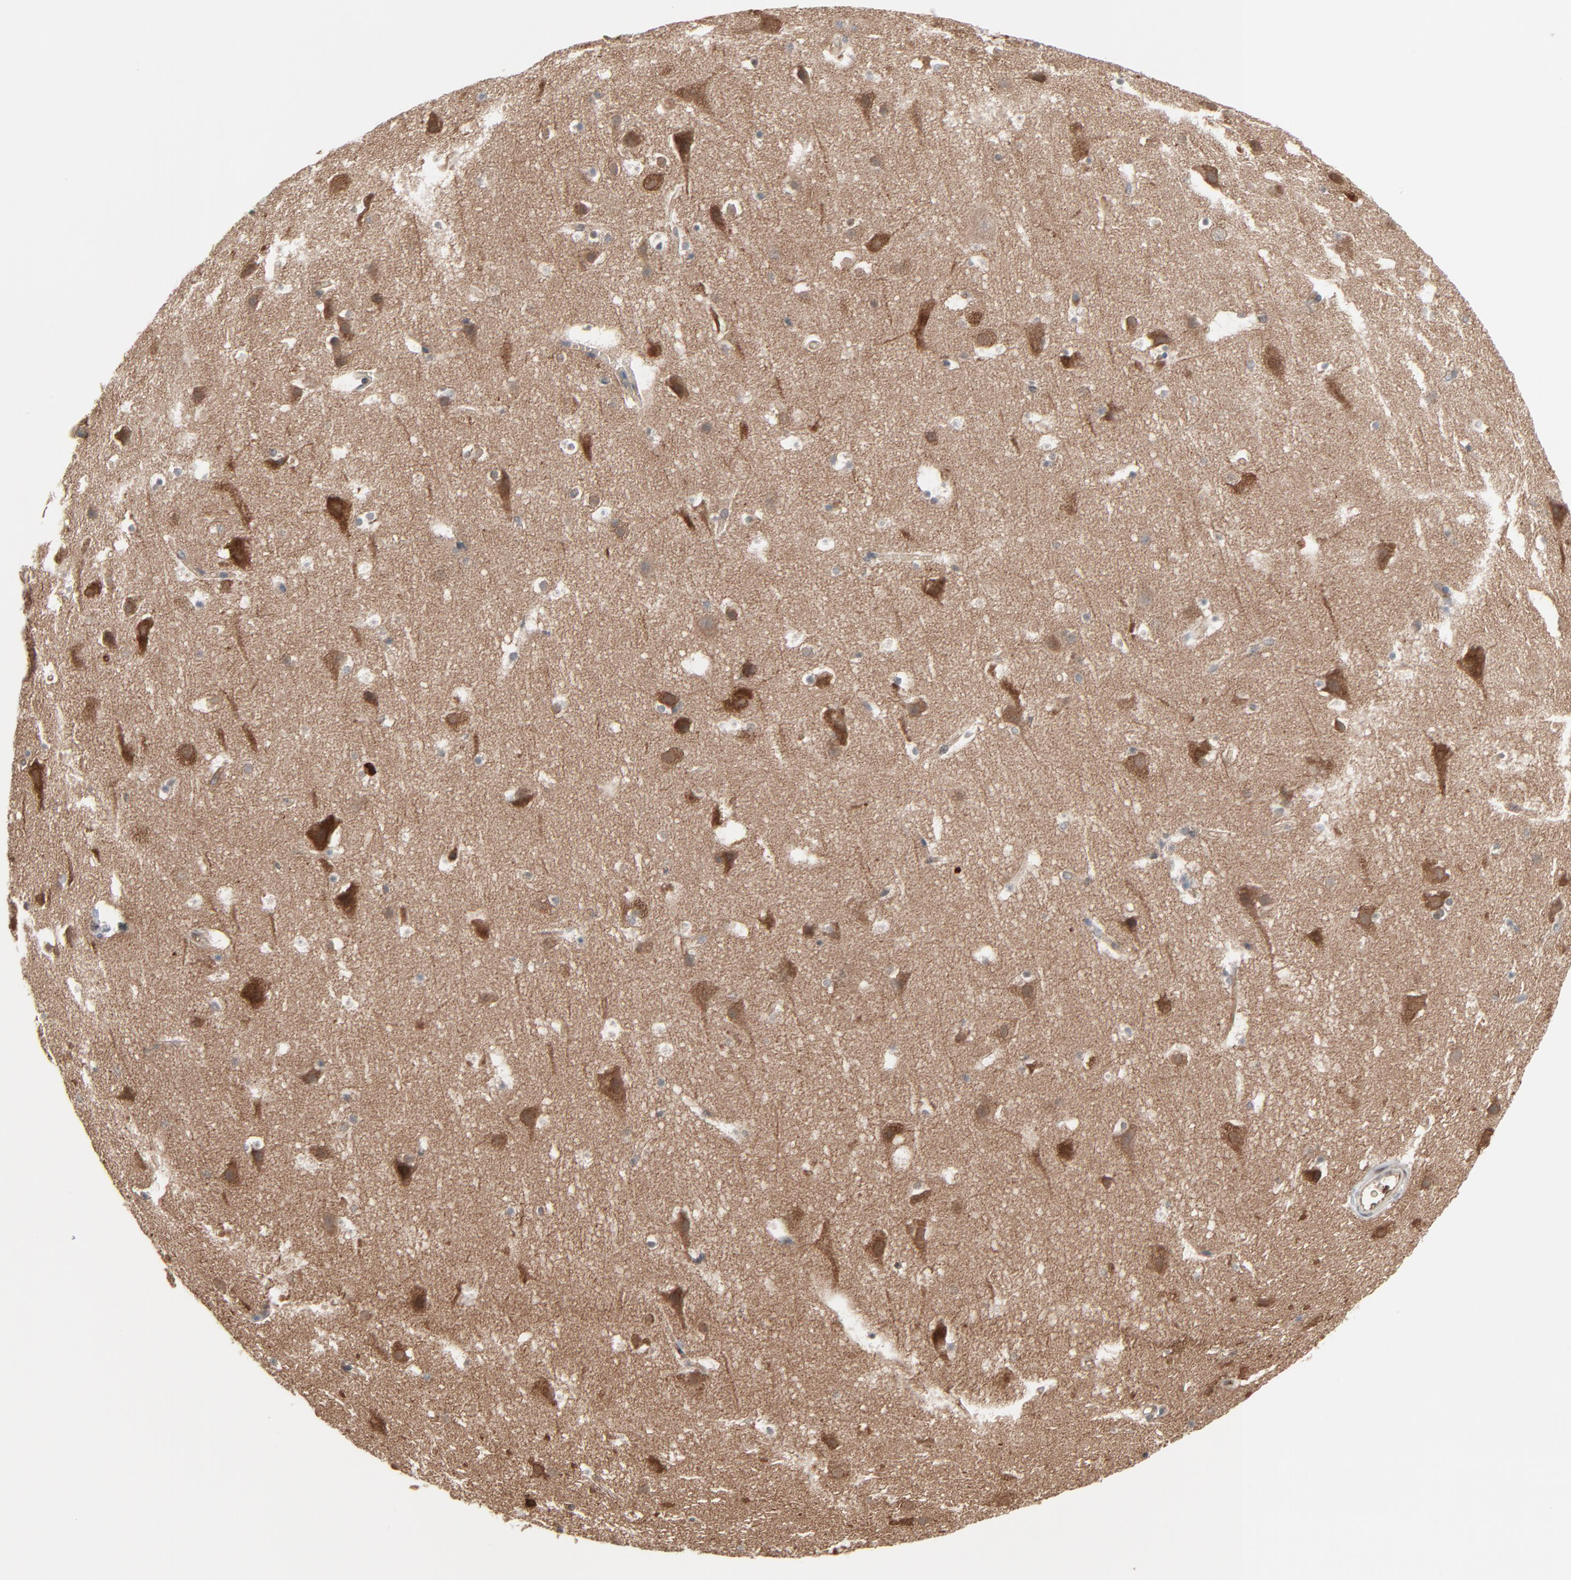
{"staining": {"intensity": "negative", "quantity": "none", "location": "none"}, "tissue": "cerebral cortex", "cell_type": "Endothelial cells", "image_type": "normal", "snomed": [{"axis": "morphology", "description": "Normal tissue, NOS"}, {"axis": "topography", "description": "Cerebral cortex"}], "caption": "The image displays no significant expression in endothelial cells of cerebral cortex. The staining was performed using DAB (3,3'-diaminobenzidine) to visualize the protein expression in brown, while the nuclei were stained in blue with hematoxylin (Magnification: 20x).", "gene": "OPTN", "patient": {"sex": "male", "age": 45}}